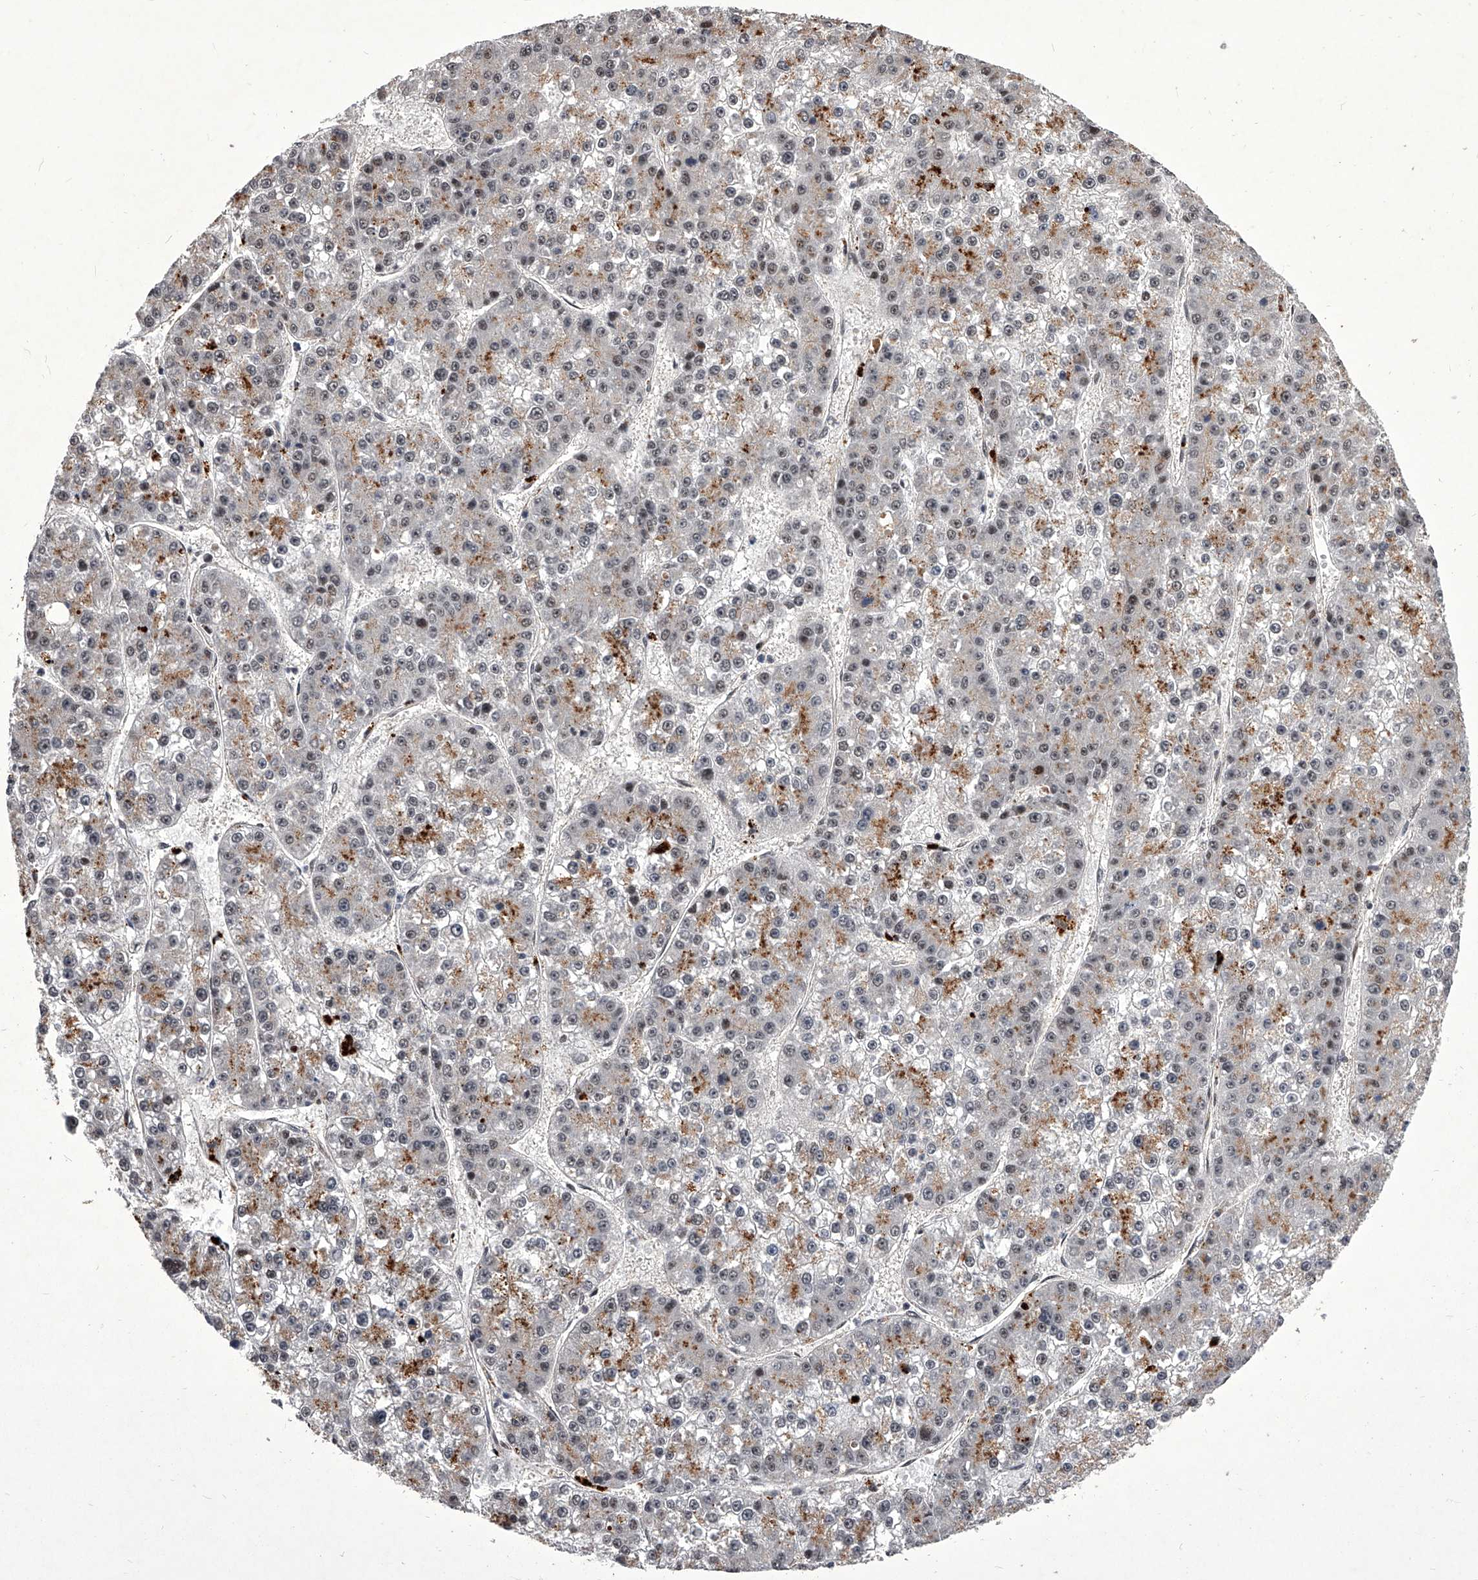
{"staining": {"intensity": "moderate", "quantity": "25%-75%", "location": "cytoplasmic/membranous"}, "tissue": "liver cancer", "cell_type": "Tumor cells", "image_type": "cancer", "snomed": [{"axis": "morphology", "description": "Carcinoma, Hepatocellular, NOS"}, {"axis": "topography", "description": "Liver"}], "caption": "Liver cancer (hepatocellular carcinoma) stained for a protein reveals moderate cytoplasmic/membranous positivity in tumor cells.", "gene": "CMTR1", "patient": {"sex": "female", "age": 73}}